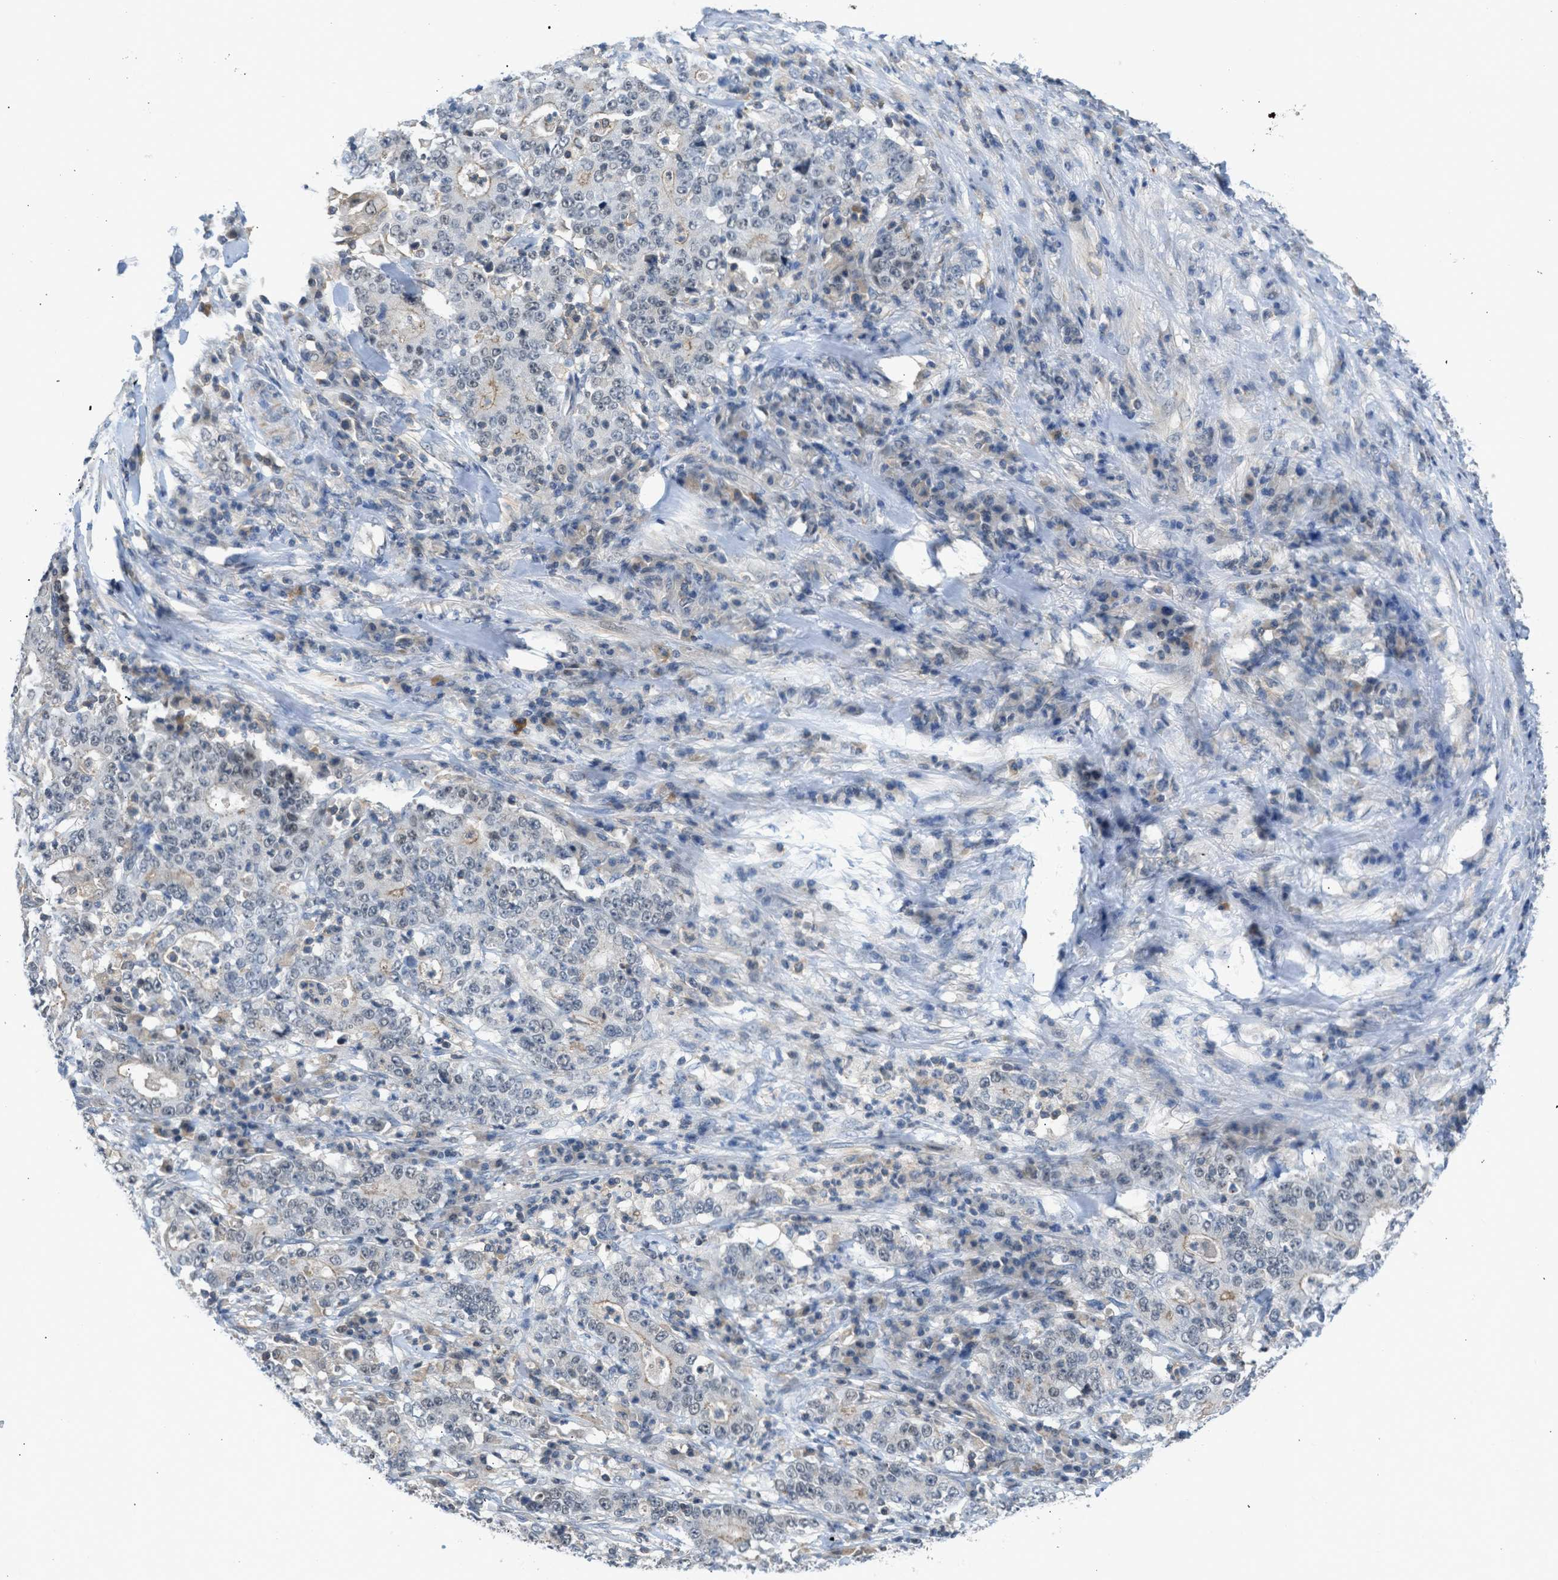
{"staining": {"intensity": "negative", "quantity": "none", "location": "none"}, "tissue": "stomach cancer", "cell_type": "Tumor cells", "image_type": "cancer", "snomed": [{"axis": "morphology", "description": "Normal tissue, NOS"}, {"axis": "morphology", "description": "Adenocarcinoma, NOS"}, {"axis": "topography", "description": "Stomach, upper"}, {"axis": "topography", "description": "Stomach"}], "caption": "Photomicrograph shows no protein positivity in tumor cells of stomach cancer tissue.", "gene": "TTBK2", "patient": {"sex": "male", "age": 59}}